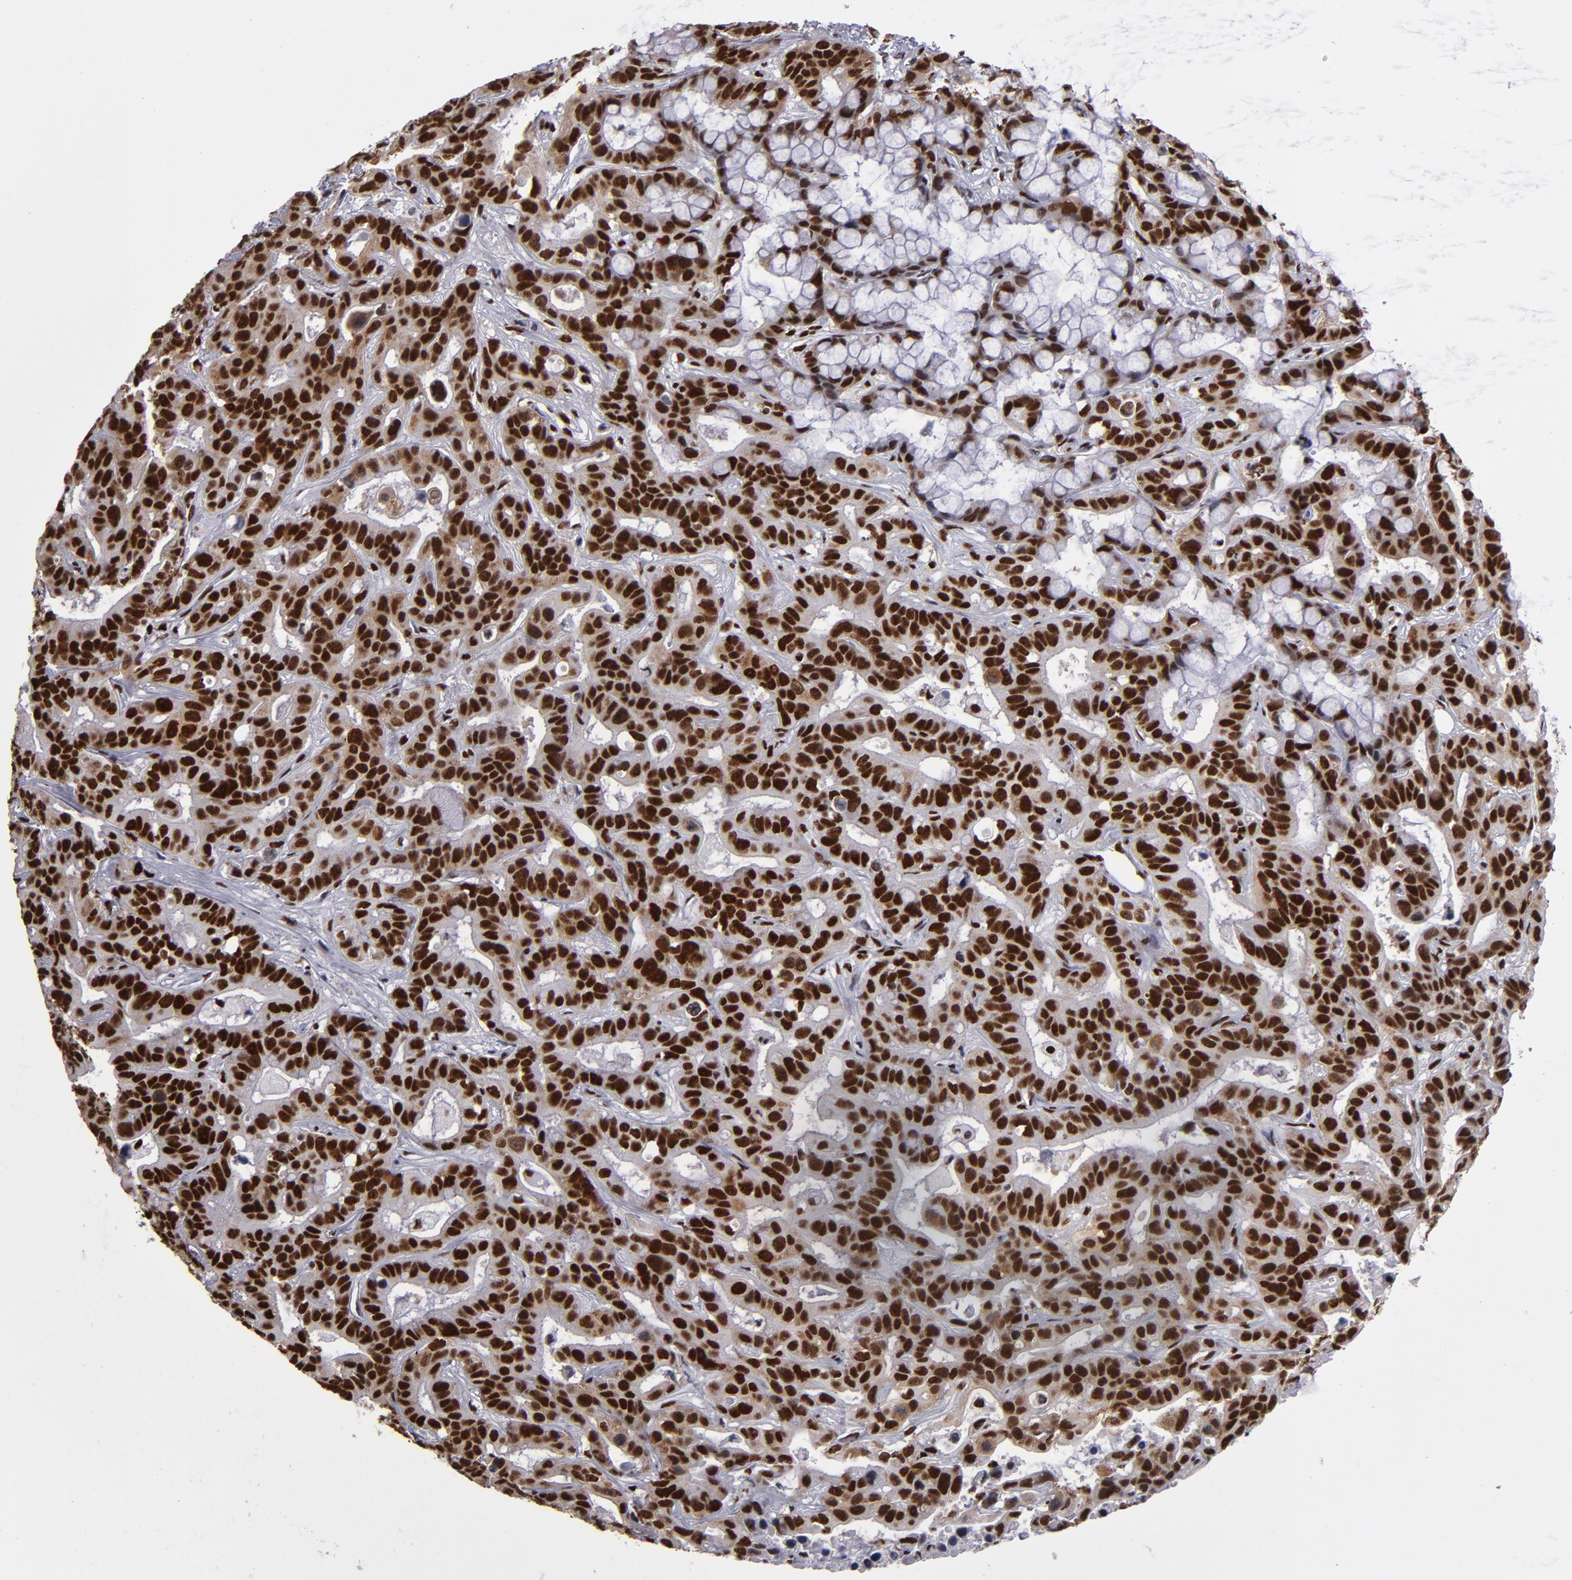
{"staining": {"intensity": "strong", "quantity": ">75%", "location": "nuclear"}, "tissue": "liver cancer", "cell_type": "Tumor cells", "image_type": "cancer", "snomed": [{"axis": "morphology", "description": "Cholangiocarcinoma"}, {"axis": "topography", "description": "Liver"}], "caption": "High-power microscopy captured an immunohistochemistry (IHC) micrograph of liver cholangiocarcinoma, revealing strong nuclear expression in about >75% of tumor cells.", "gene": "MRE11", "patient": {"sex": "female", "age": 65}}